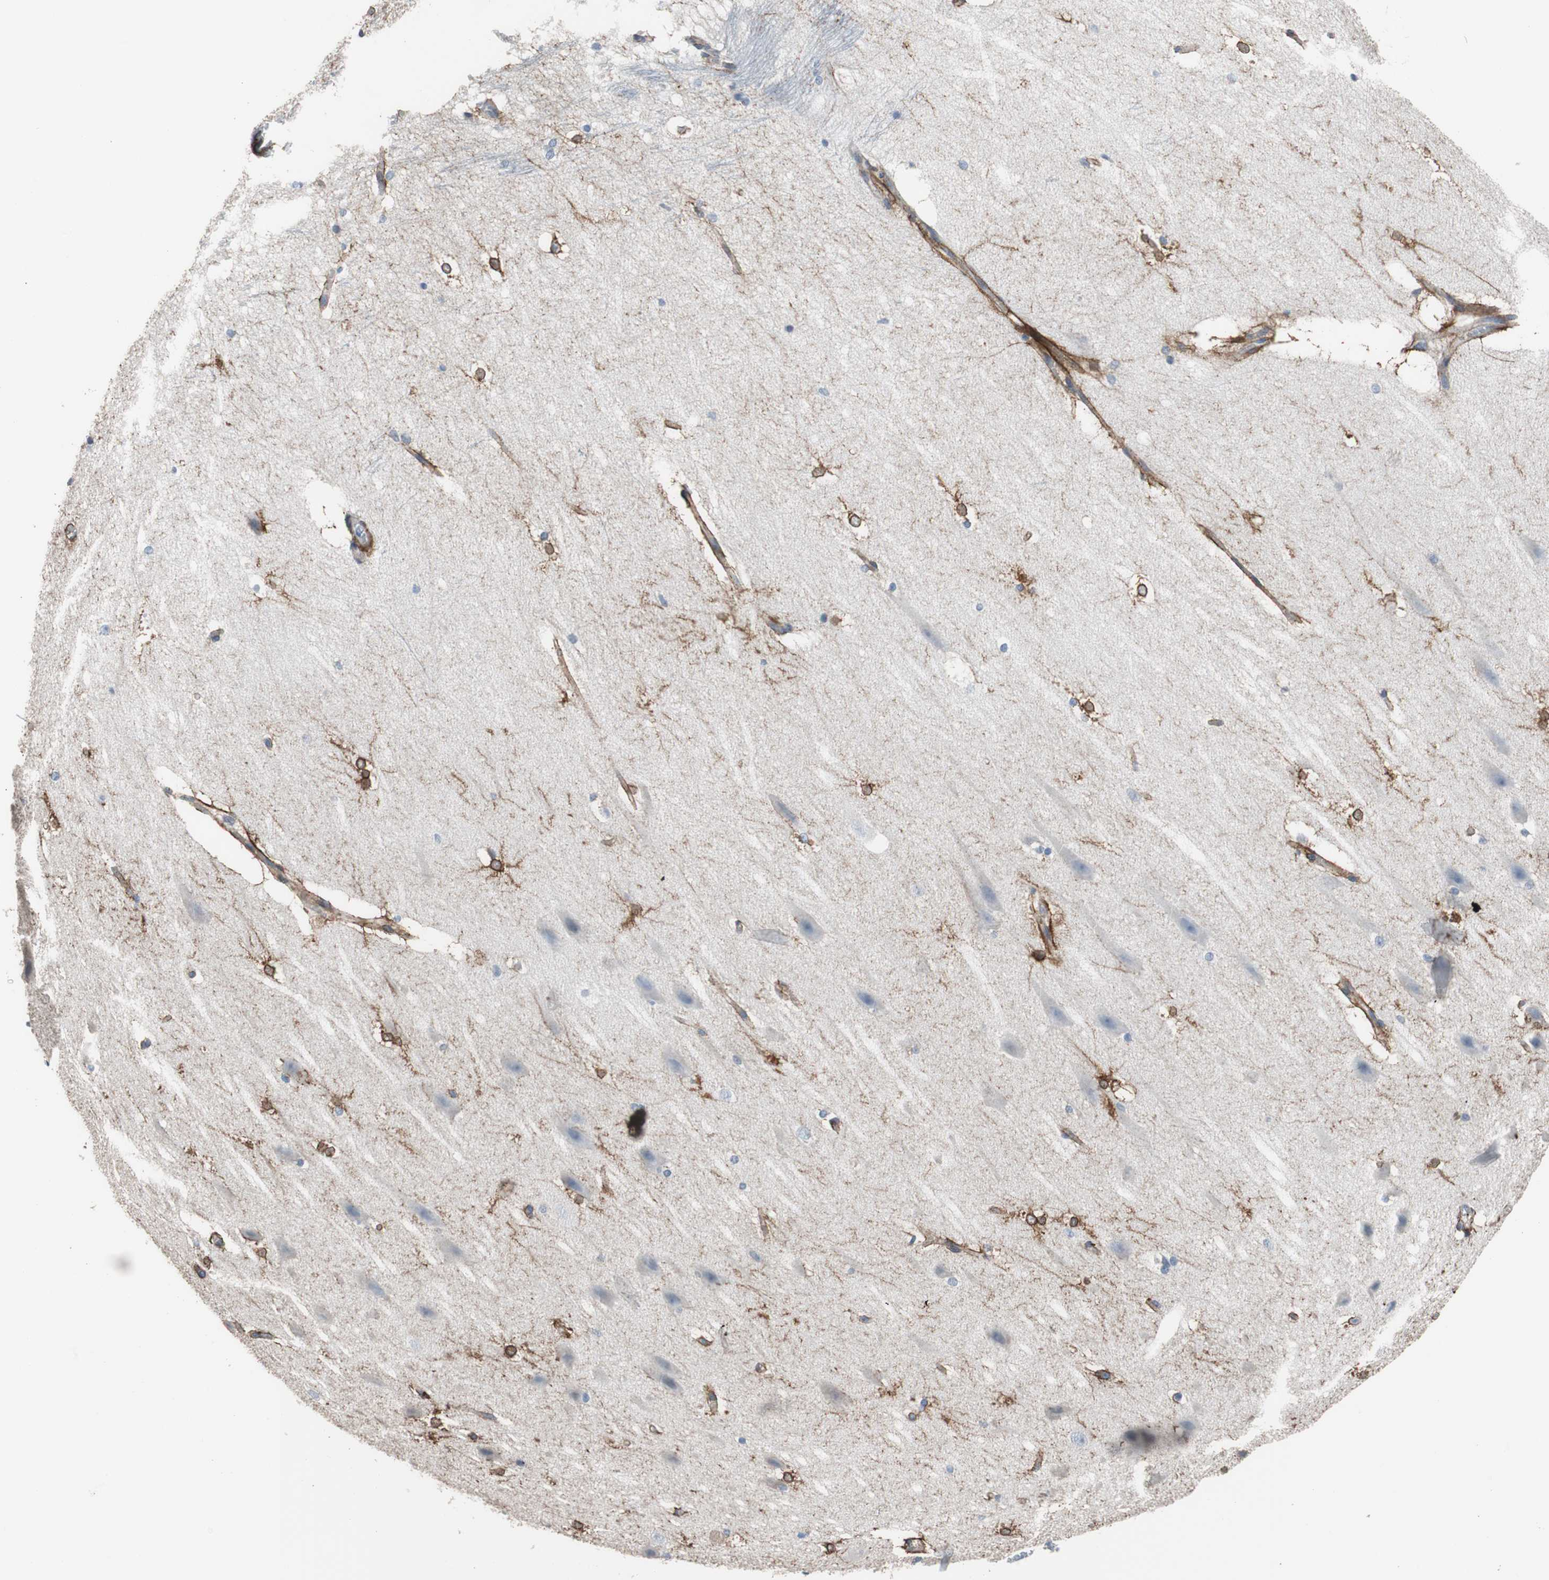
{"staining": {"intensity": "strong", "quantity": "<25%", "location": "cytoplasmic/membranous"}, "tissue": "hippocampus", "cell_type": "Glial cells", "image_type": "normal", "snomed": [{"axis": "morphology", "description": "Normal tissue, NOS"}, {"axis": "topography", "description": "Hippocampus"}], "caption": "Immunohistochemistry (IHC) of normal hippocampus demonstrates medium levels of strong cytoplasmic/membranous staining in about <25% of glial cells.", "gene": "PBXIP1", "patient": {"sex": "female", "age": 19}}